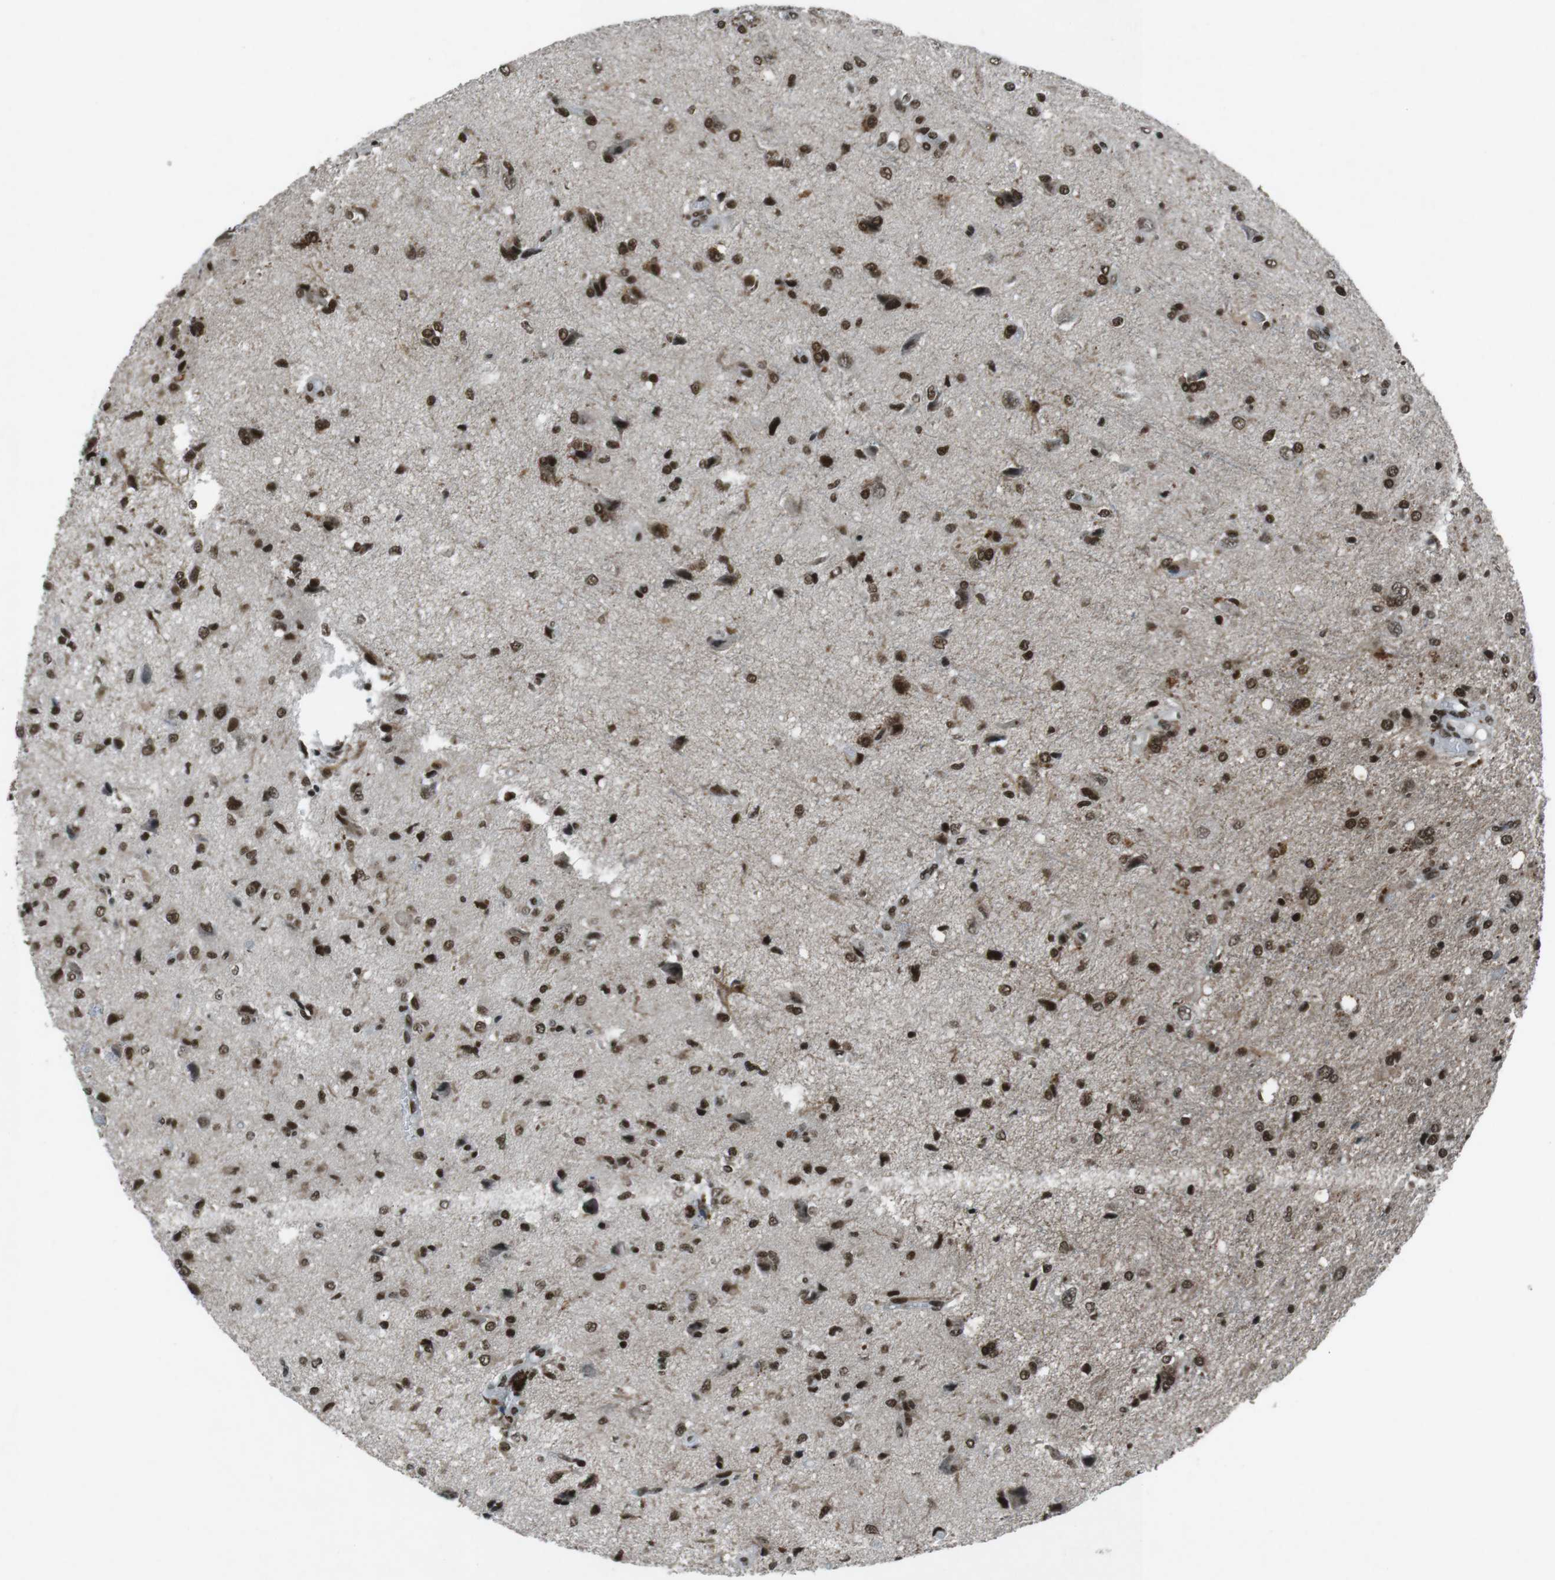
{"staining": {"intensity": "strong", "quantity": ">75%", "location": "nuclear"}, "tissue": "glioma", "cell_type": "Tumor cells", "image_type": "cancer", "snomed": [{"axis": "morphology", "description": "Glioma, malignant, High grade"}, {"axis": "topography", "description": "Brain"}], "caption": "This is a histology image of immunohistochemistry staining of glioma, which shows strong expression in the nuclear of tumor cells.", "gene": "TAF1", "patient": {"sex": "female", "age": 59}}